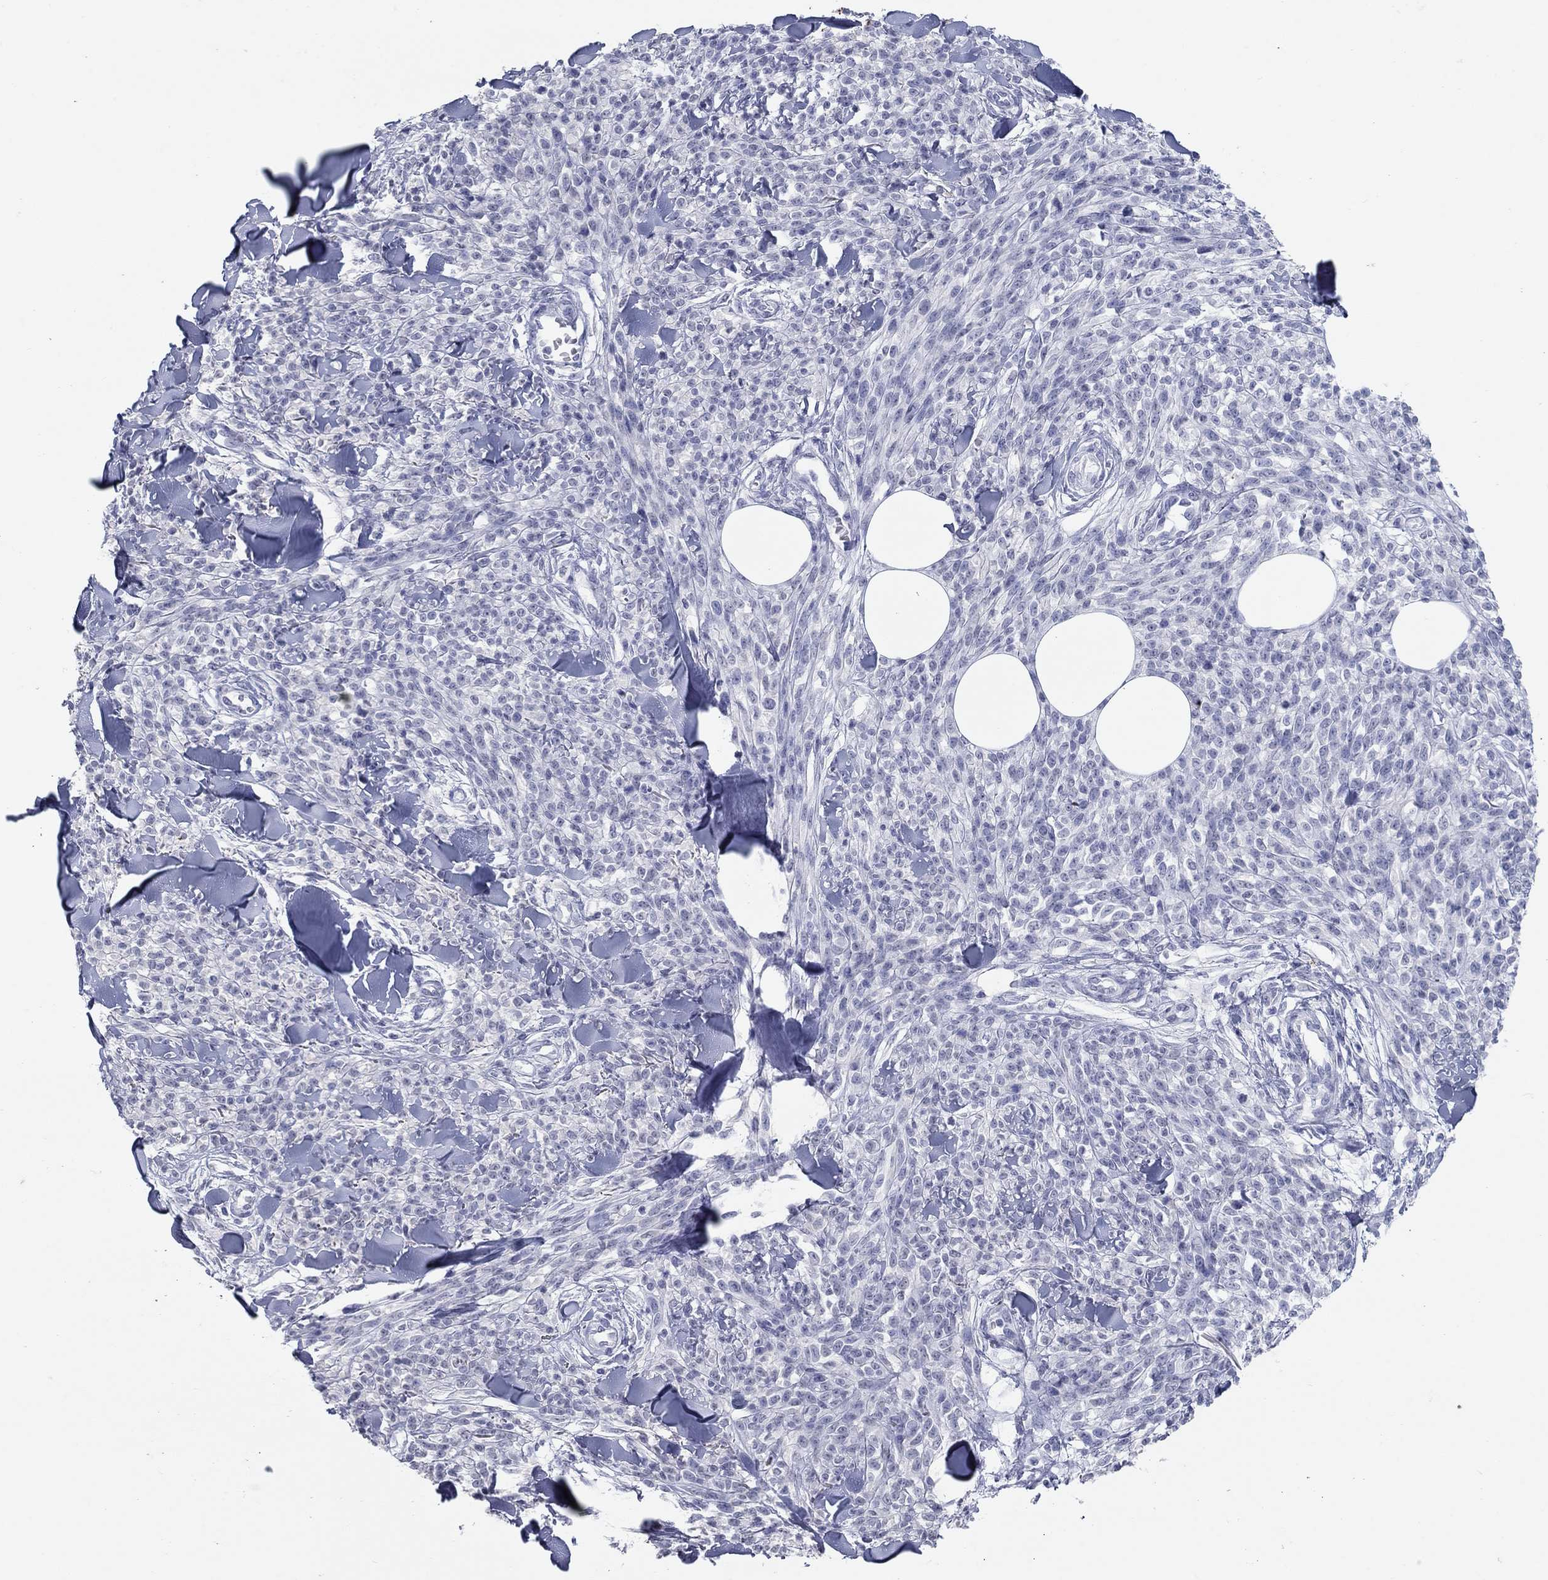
{"staining": {"intensity": "negative", "quantity": "none", "location": "none"}, "tissue": "melanoma", "cell_type": "Tumor cells", "image_type": "cancer", "snomed": [{"axis": "morphology", "description": "Malignant melanoma, NOS"}, {"axis": "topography", "description": "Skin"}, {"axis": "topography", "description": "Skin of trunk"}], "caption": "This is an immunohistochemistry photomicrograph of human malignant melanoma. There is no staining in tumor cells.", "gene": "KRT75", "patient": {"sex": "male", "age": 74}}